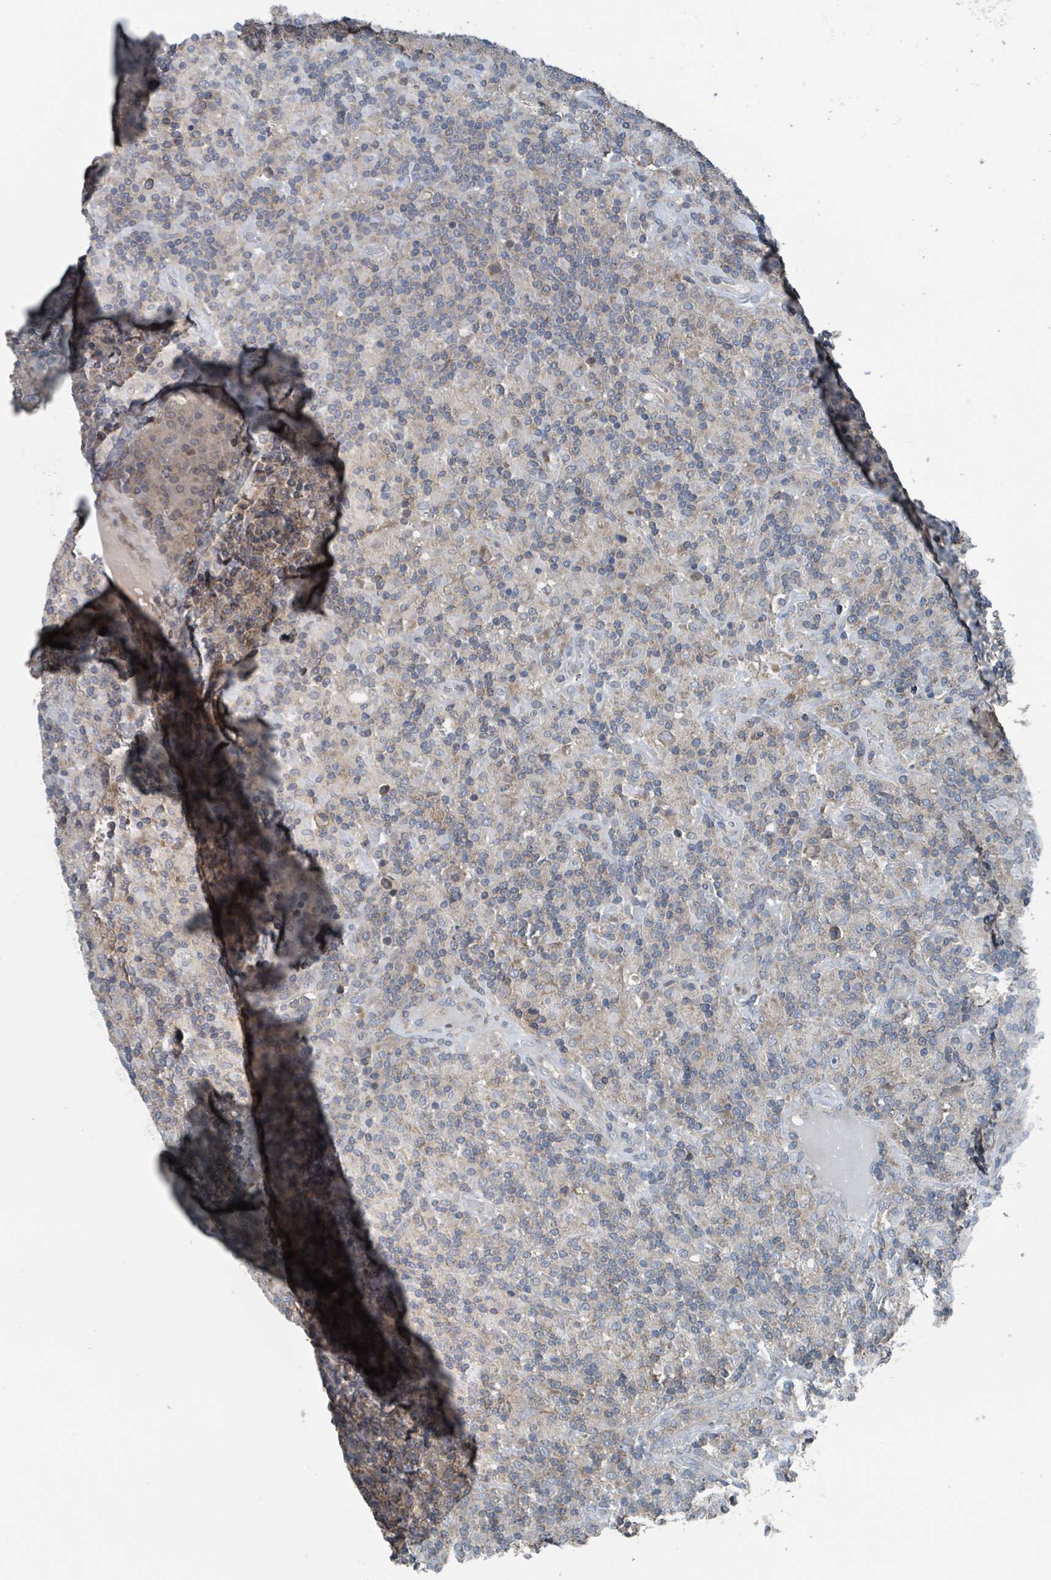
{"staining": {"intensity": "negative", "quantity": "none", "location": "none"}, "tissue": "lymphoma", "cell_type": "Tumor cells", "image_type": "cancer", "snomed": [{"axis": "morphology", "description": "Hodgkin's disease, NOS"}, {"axis": "topography", "description": "Lymph node"}], "caption": "Hodgkin's disease was stained to show a protein in brown. There is no significant positivity in tumor cells. Nuclei are stained in blue.", "gene": "ACBD4", "patient": {"sex": "male", "age": 70}}